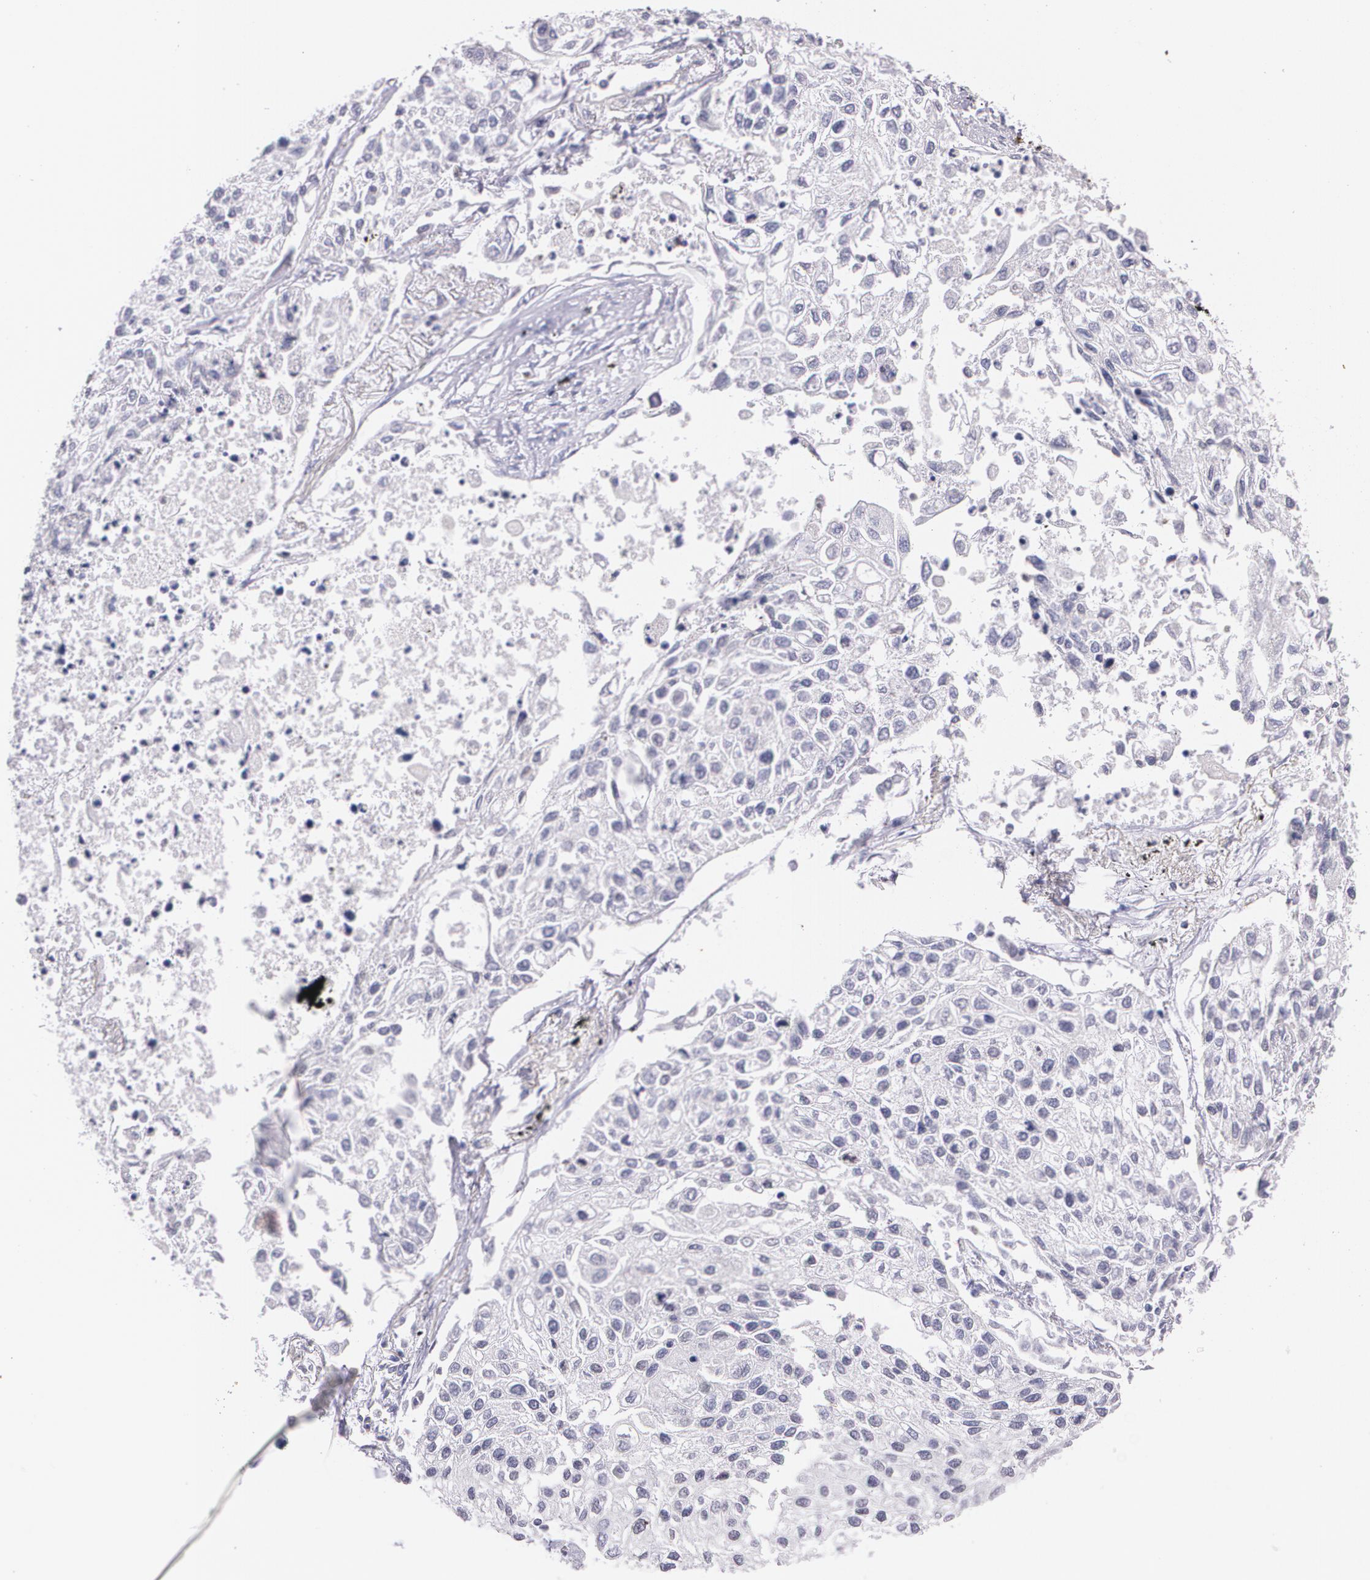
{"staining": {"intensity": "negative", "quantity": "none", "location": "none"}, "tissue": "lung cancer", "cell_type": "Tumor cells", "image_type": "cancer", "snomed": [{"axis": "morphology", "description": "Squamous cell carcinoma, NOS"}, {"axis": "topography", "description": "Lung"}], "caption": "There is no significant positivity in tumor cells of squamous cell carcinoma (lung).", "gene": "RTN1", "patient": {"sex": "male", "age": 75}}